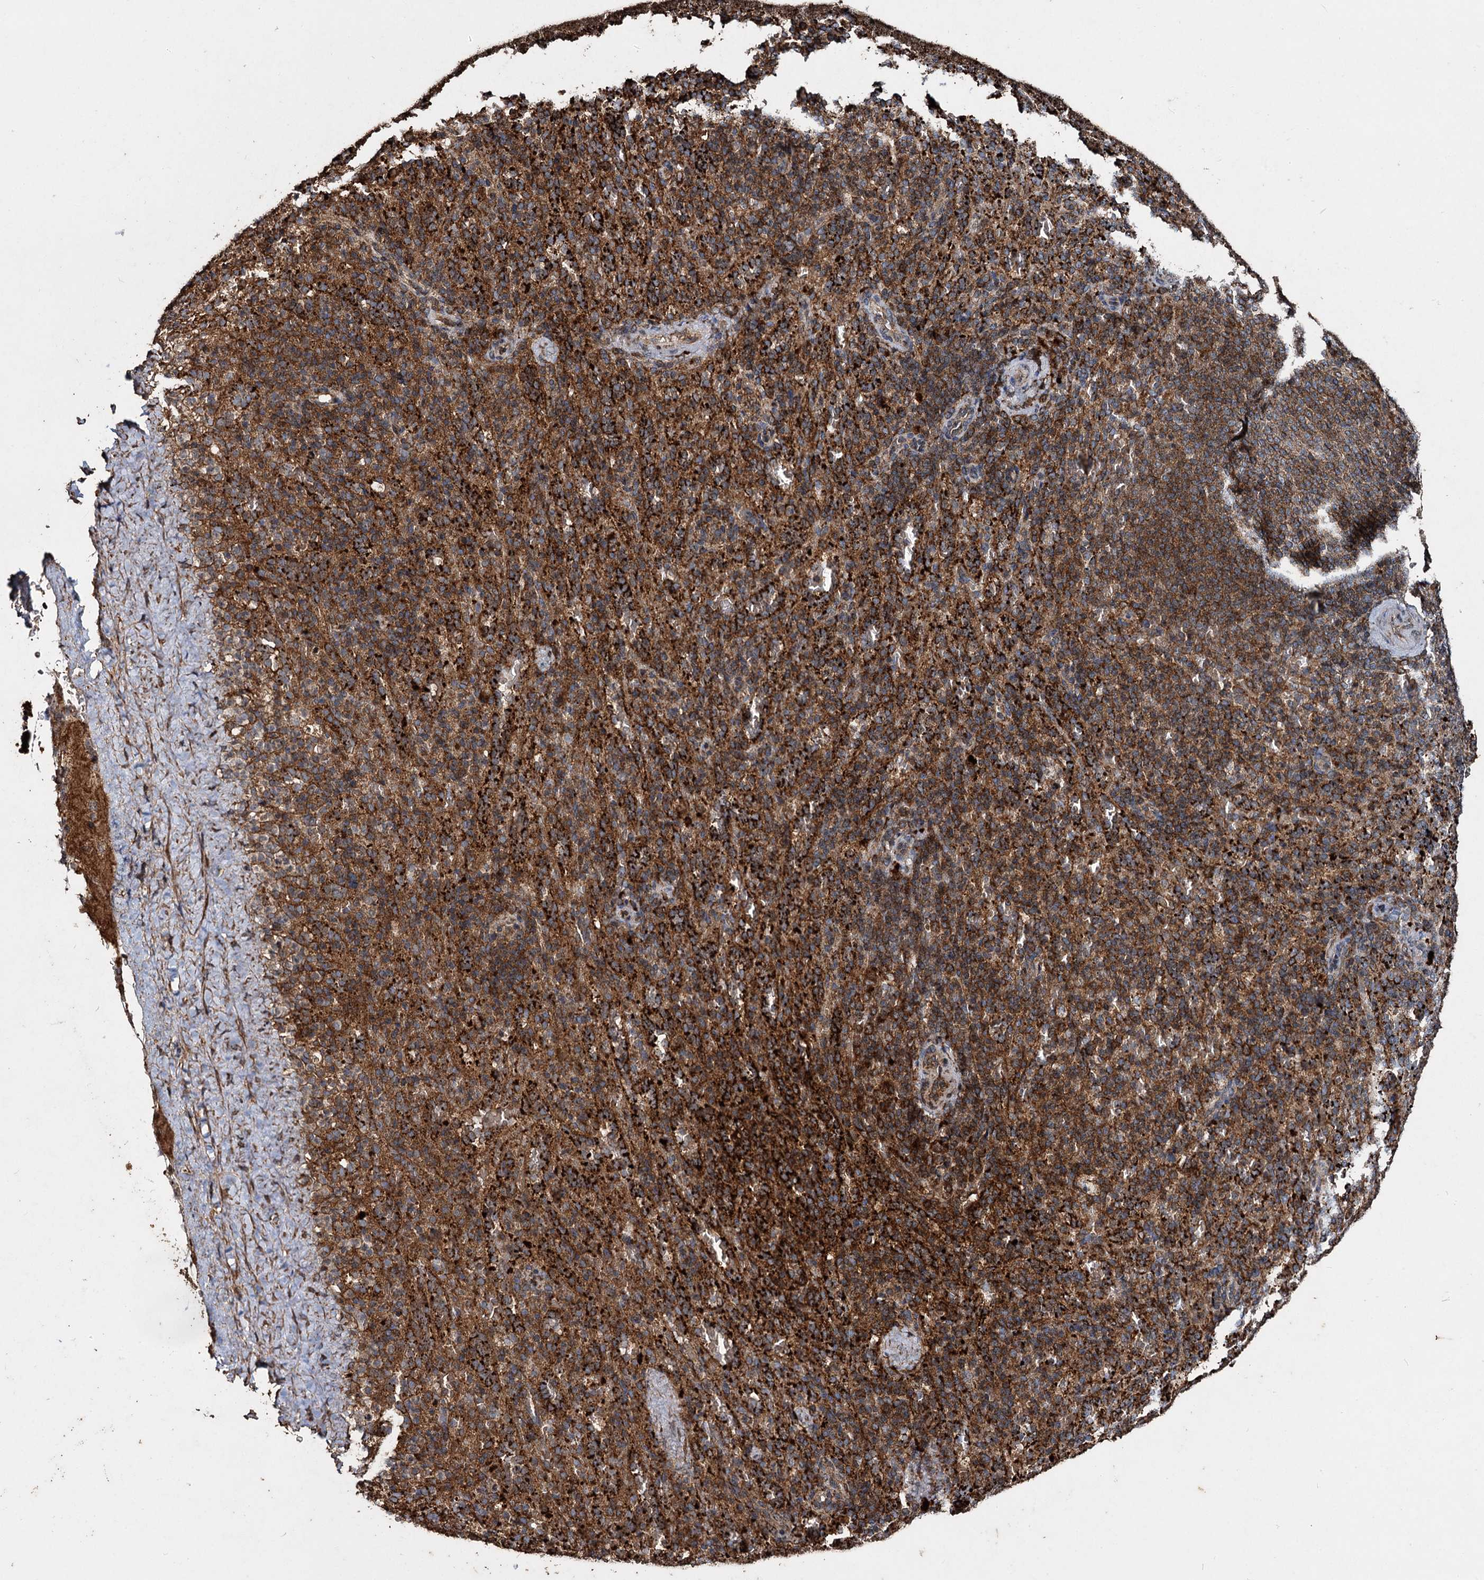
{"staining": {"intensity": "moderate", "quantity": ">75%", "location": "cytoplasmic/membranous"}, "tissue": "spleen", "cell_type": "Cells in red pulp", "image_type": "normal", "snomed": [{"axis": "morphology", "description": "Normal tissue, NOS"}, {"axis": "topography", "description": "Spleen"}], "caption": "Normal spleen displays moderate cytoplasmic/membranous expression in approximately >75% of cells in red pulp.", "gene": "NOTCH2NLA", "patient": {"sex": "female", "age": 21}}